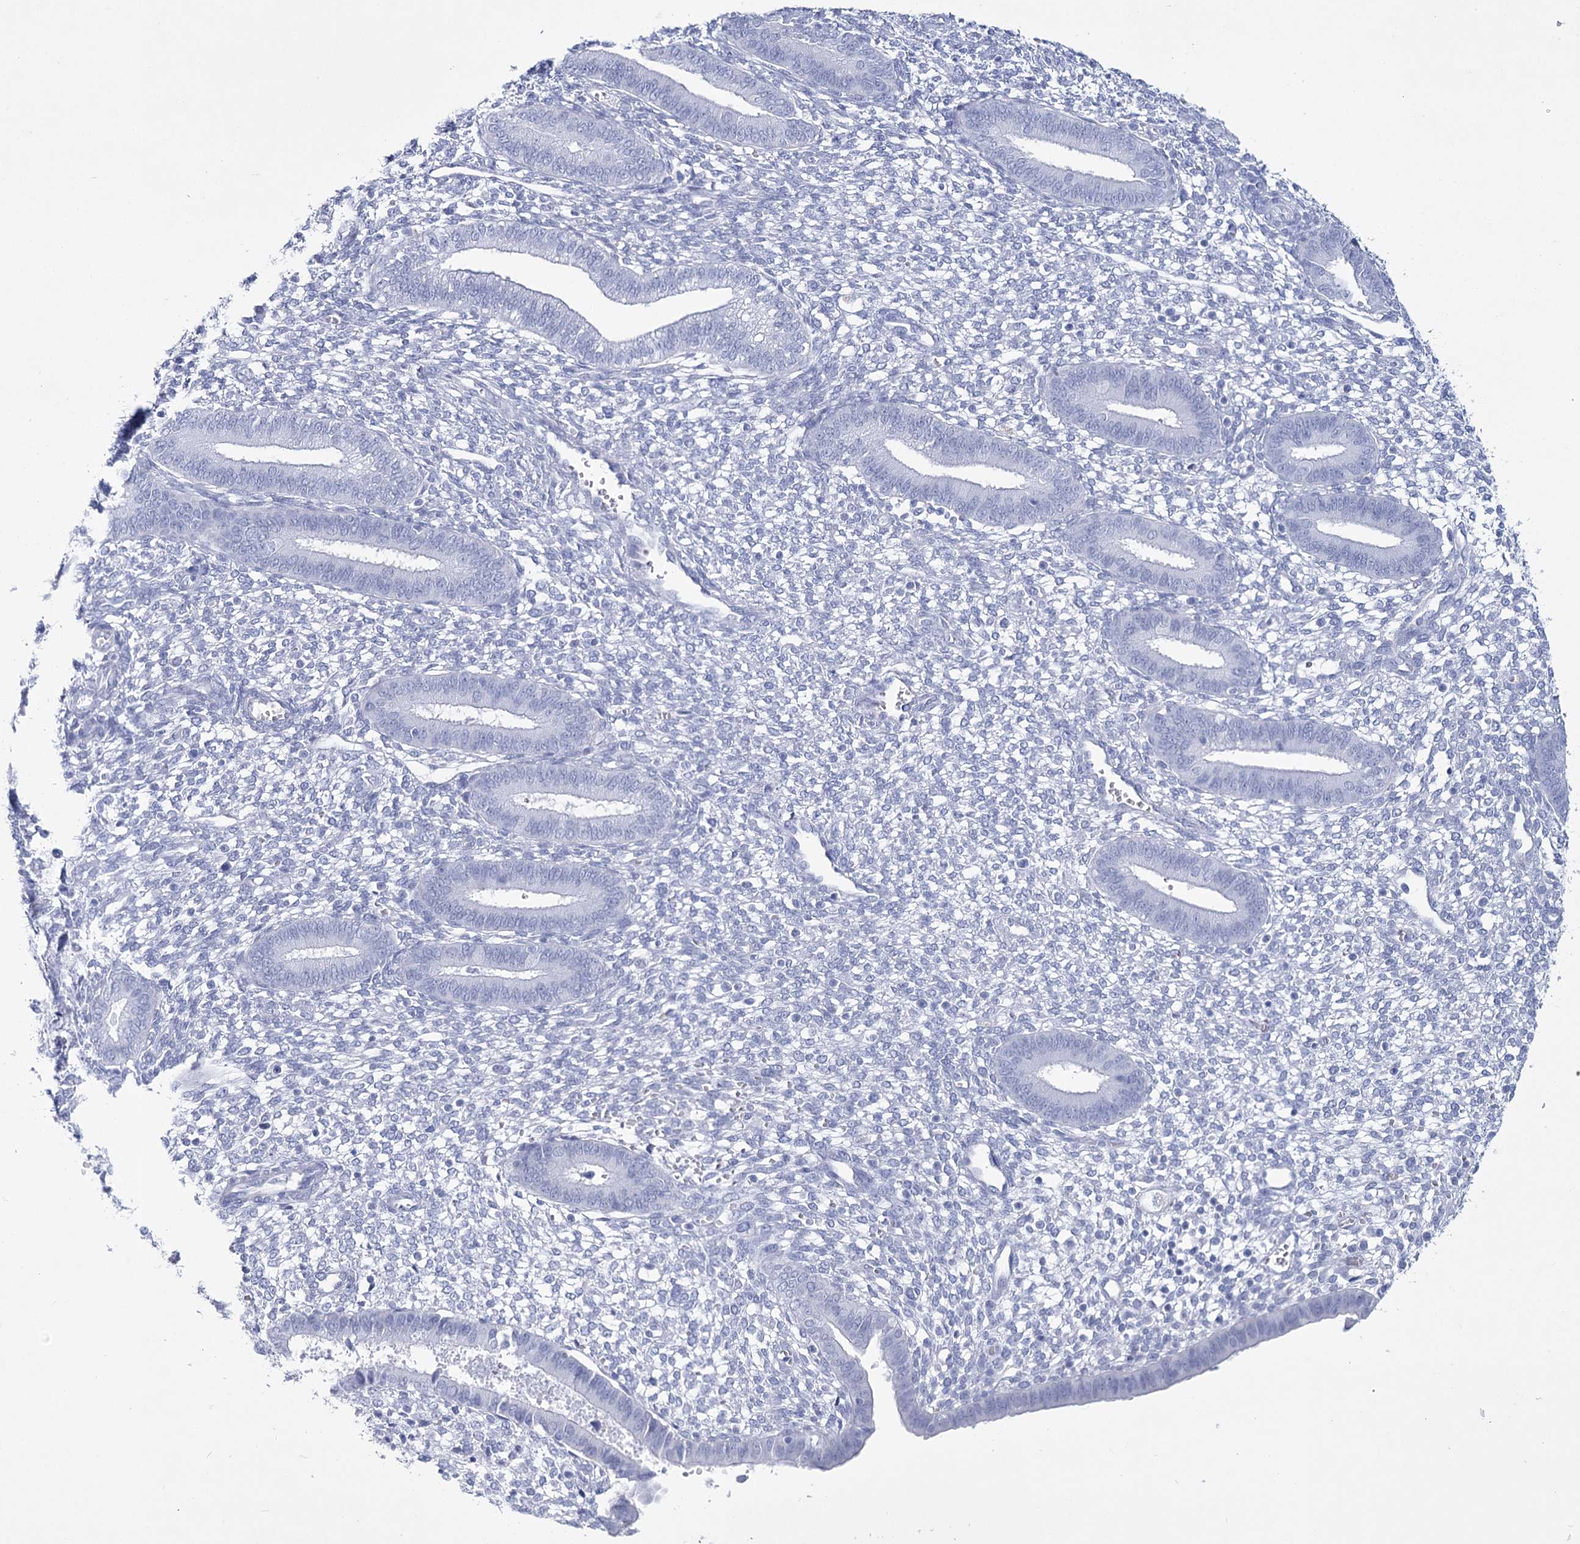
{"staining": {"intensity": "negative", "quantity": "none", "location": "none"}, "tissue": "endometrium", "cell_type": "Cells in endometrial stroma", "image_type": "normal", "snomed": [{"axis": "morphology", "description": "Normal tissue, NOS"}, {"axis": "topography", "description": "Endometrium"}], "caption": "Immunohistochemistry (IHC) of normal human endometrium shows no positivity in cells in endometrial stroma. (Stains: DAB (3,3'-diaminobenzidine) immunohistochemistry with hematoxylin counter stain, Microscopy: brightfield microscopy at high magnification).", "gene": "RNF186", "patient": {"sex": "female", "age": 46}}